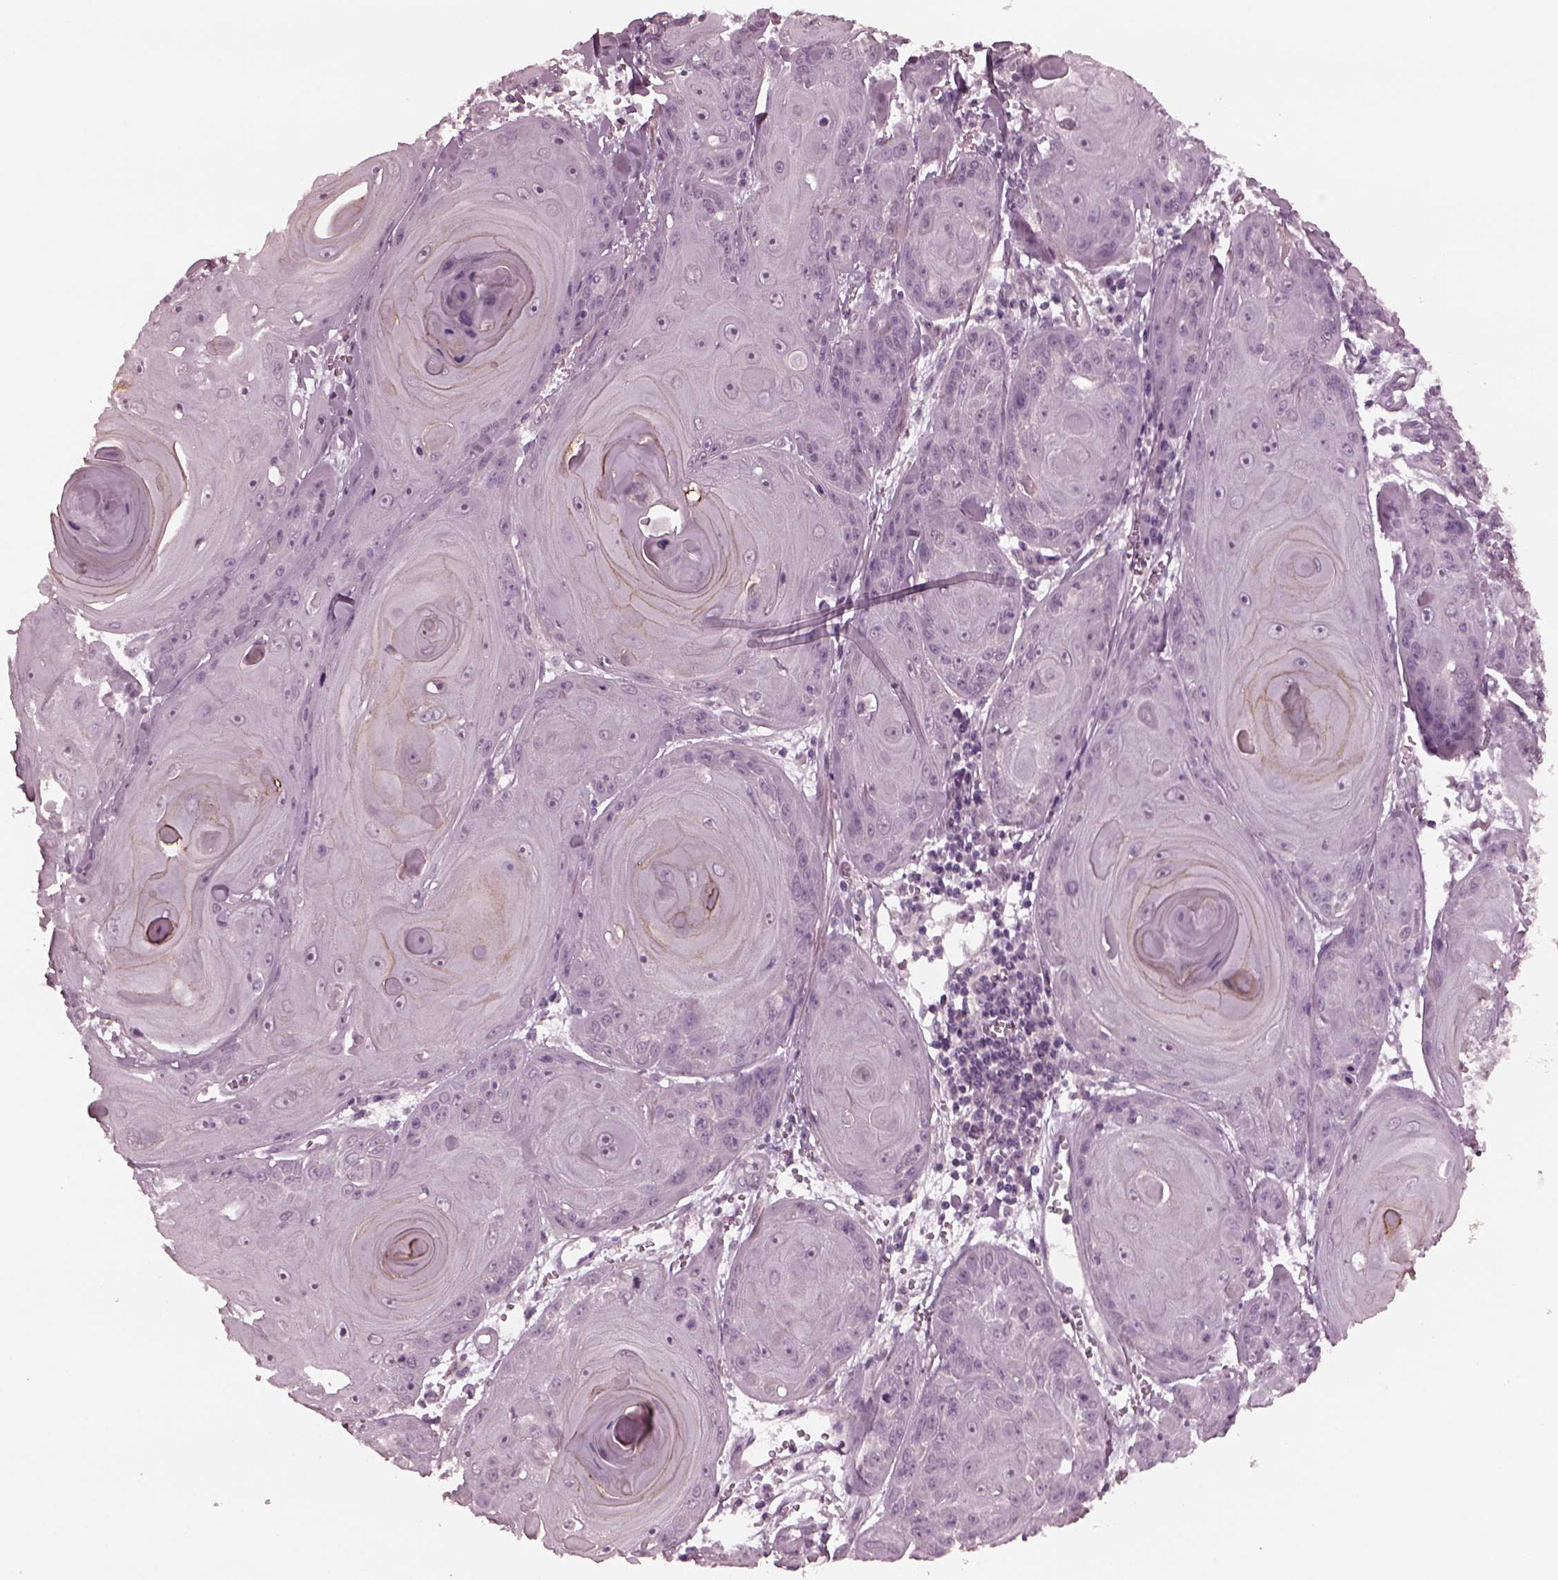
{"staining": {"intensity": "negative", "quantity": "none", "location": "none"}, "tissue": "skin cancer", "cell_type": "Tumor cells", "image_type": "cancer", "snomed": [{"axis": "morphology", "description": "Squamous cell carcinoma, NOS"}, {"axis": "topography", "description": "Skin"}, {"axis": "topography", "description": "Vulva"}], "caption": "Protein analysis of skin cancer demonstrates no significant staining in tumor cells.", "gene": "YY2", "patient": {"sex": "female", "age": 85}}